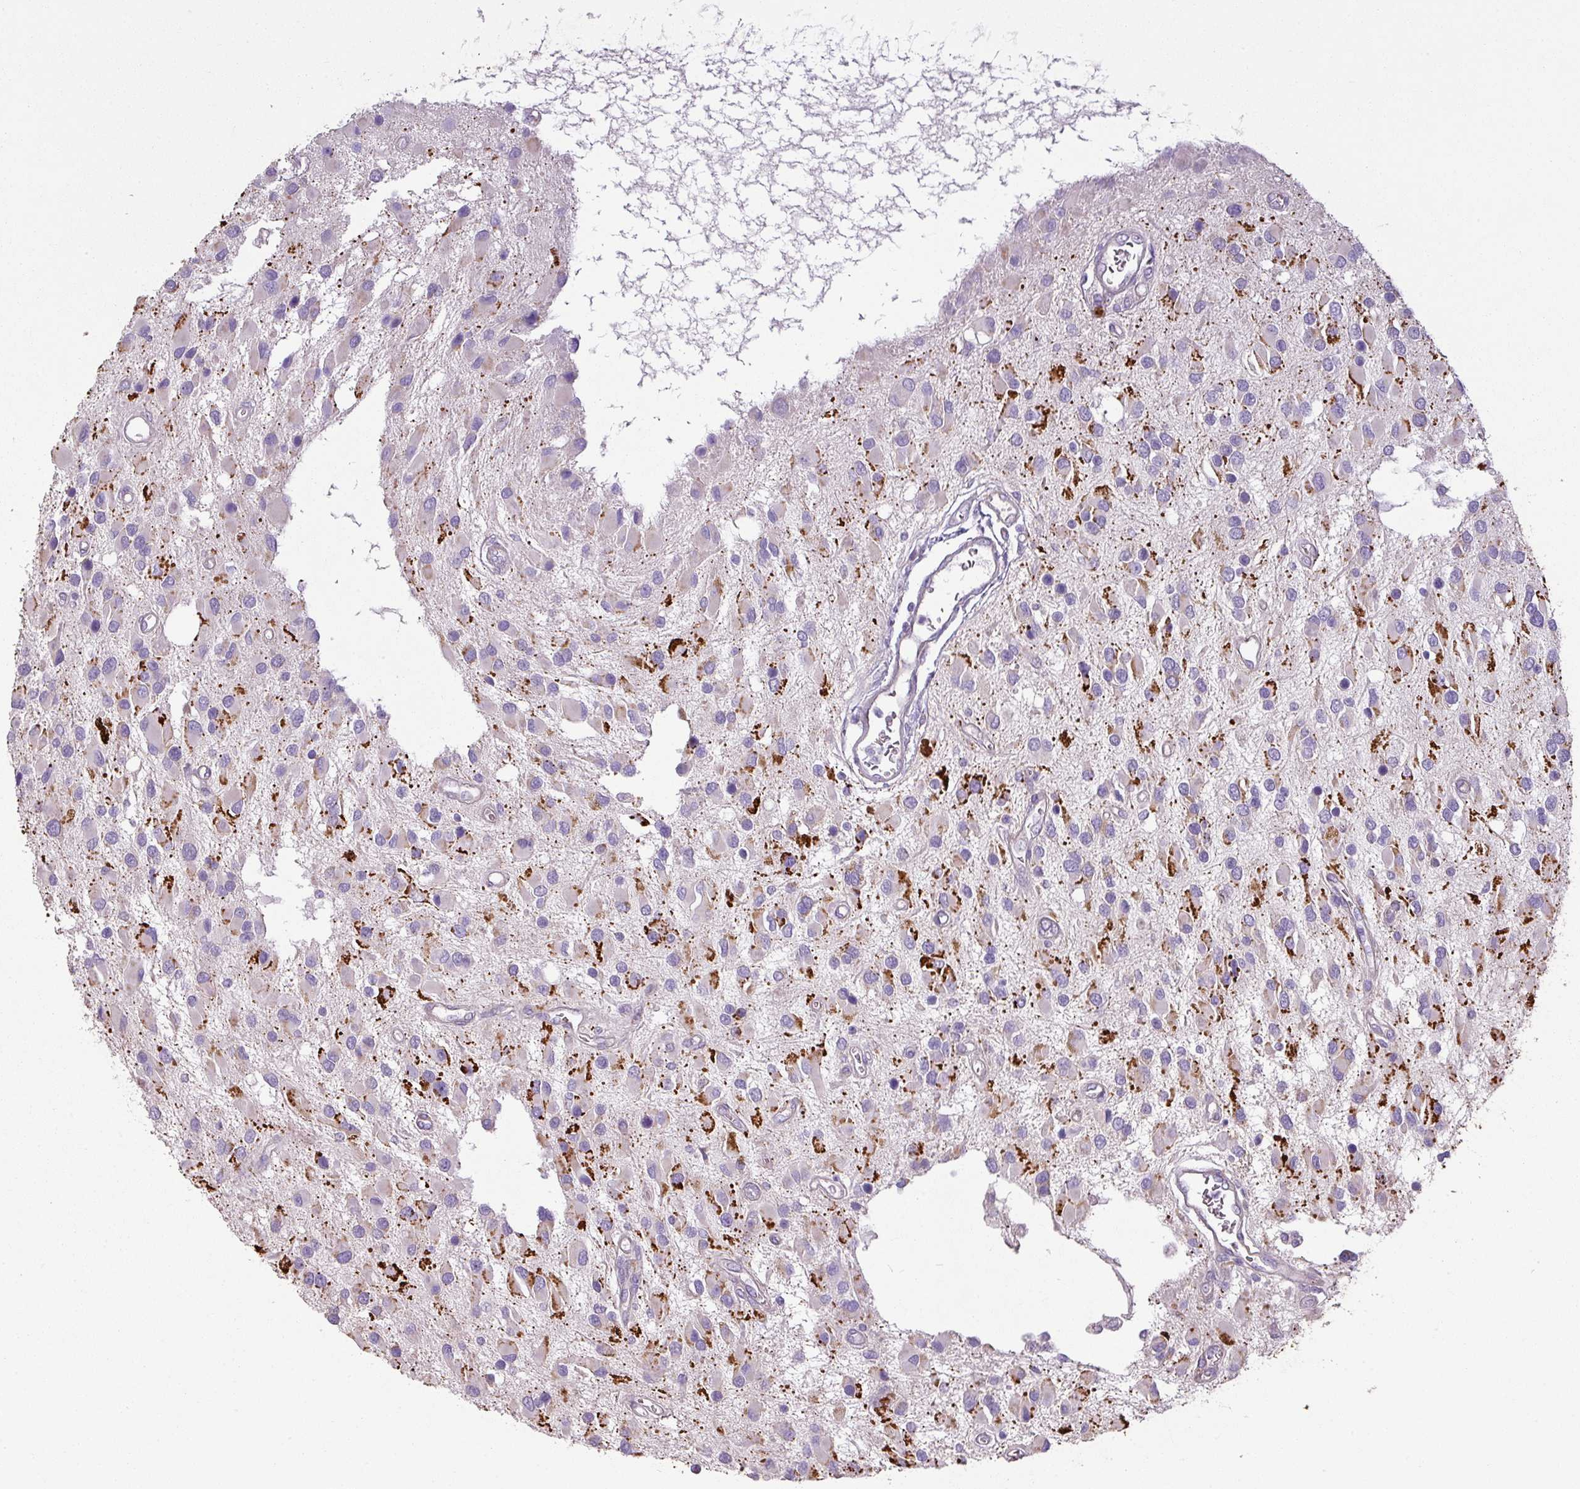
{"staining": {"intensity": "strong", "quantity": "<25%", "location": "cytoplasmic/membranous"}, "tissue": "glioma", "cell_type": "Tumor cells", "image_type": "cancer", "snomed": [{"axis": "morphology", "description": "Glioma, malignant, High grade"}, {"axis": "topography", "description": "Brain"}], "caption": "A brown stain labels strong cytoplasmic/membranous staining of a protein in glioma tumor cells.", "gene": "NHSL2", "patient": {"sex": "male", "age": 53}}